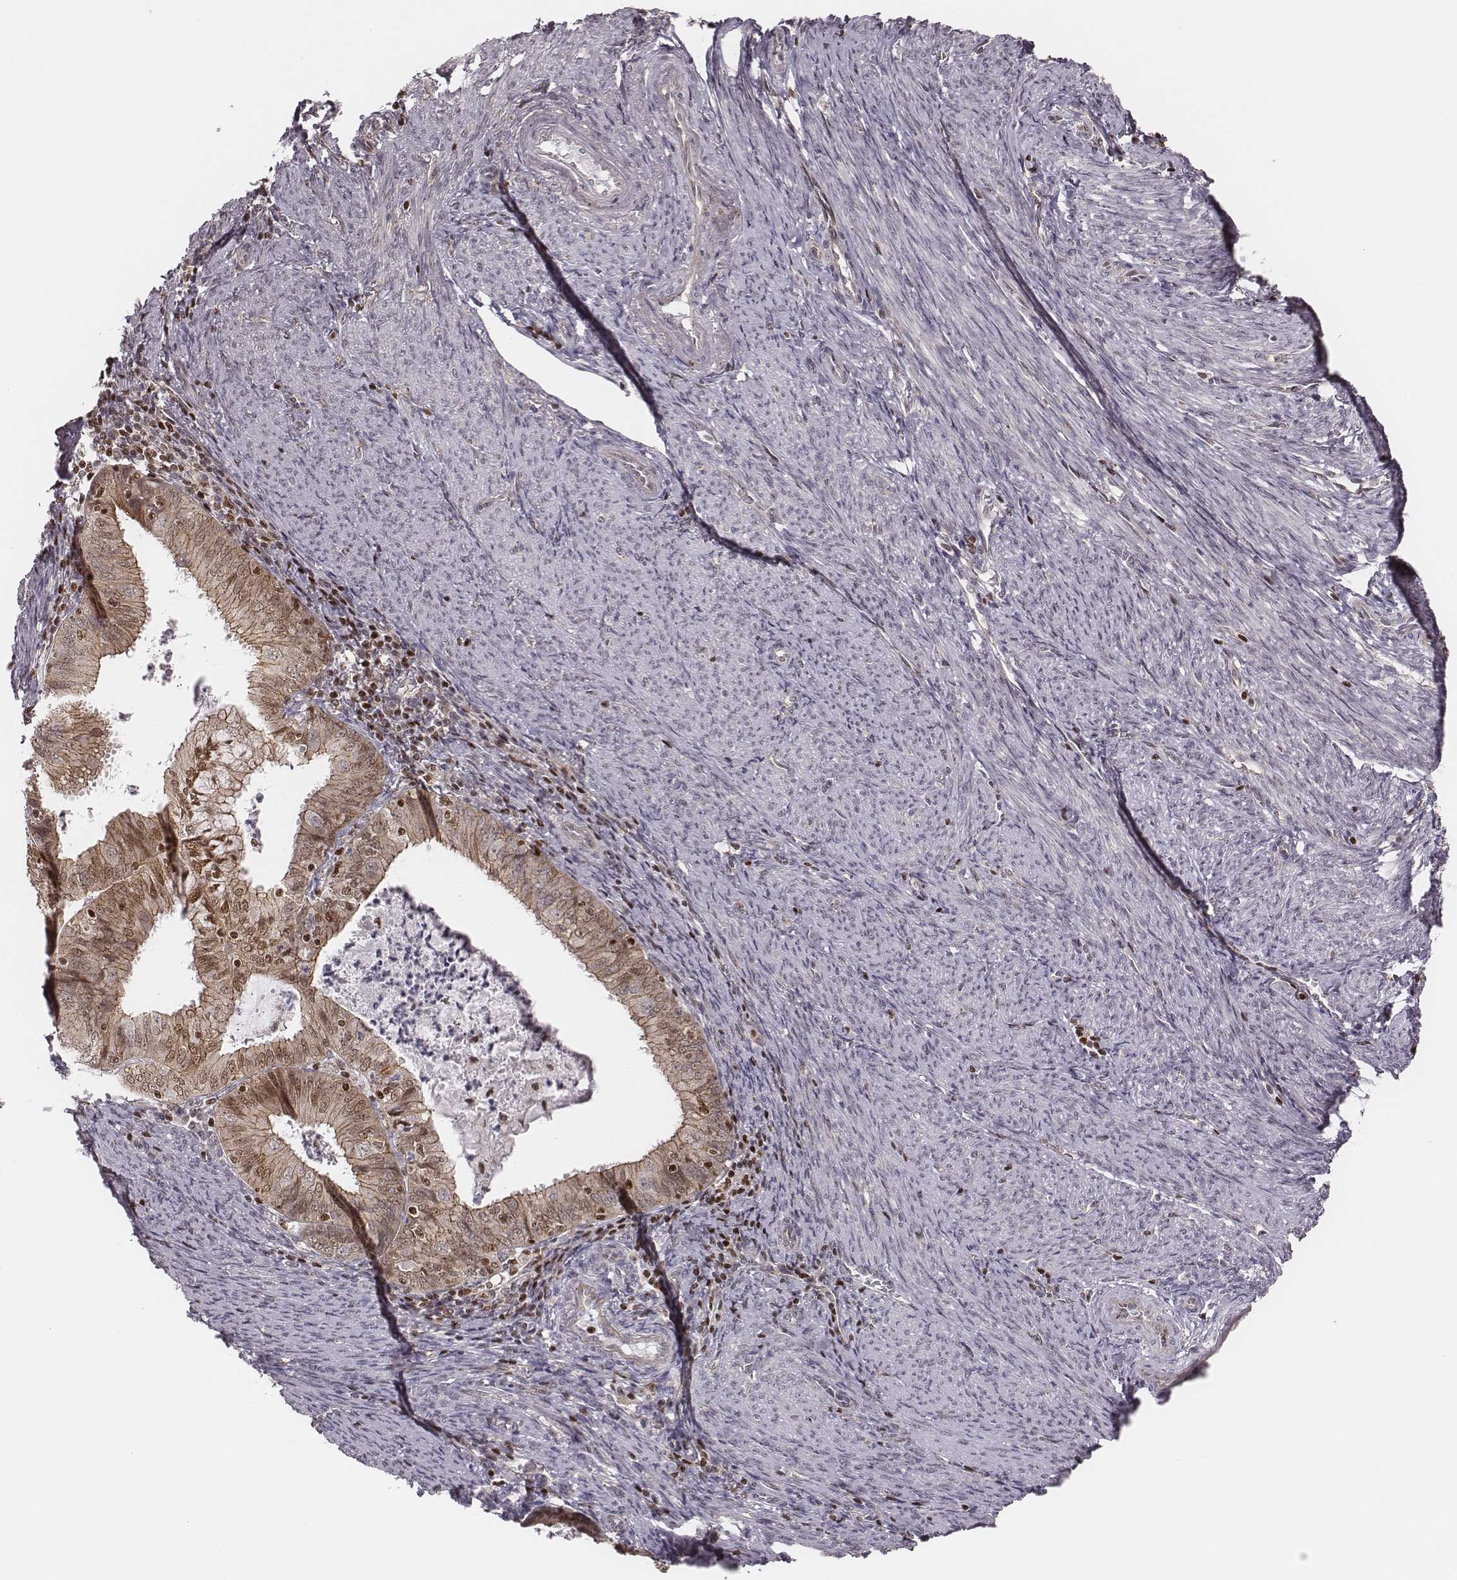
{"staining": {"intensity": "moderate", "quantity": ">75%", "location": "cytoplasmic/membranous,nuclear"}, "tissue": "endometrial cancer", "cell_type": "Tumor cells", "image_type": "cancer", "snomed": [{"axis": "morphology", "description": "Adenocarcinoma, NOS"}, {"axis": "topography", "description": "Endometrium"}], "caption": "Immunohistochemical staining of human endometrial adenocarcinoma reveals moderate cytoplasmic/membranous and nuclear protein positivity in approximately >75% of tumor cells.", "gene": "WDR59", "patient": {"sex": "female", "age": 57}}